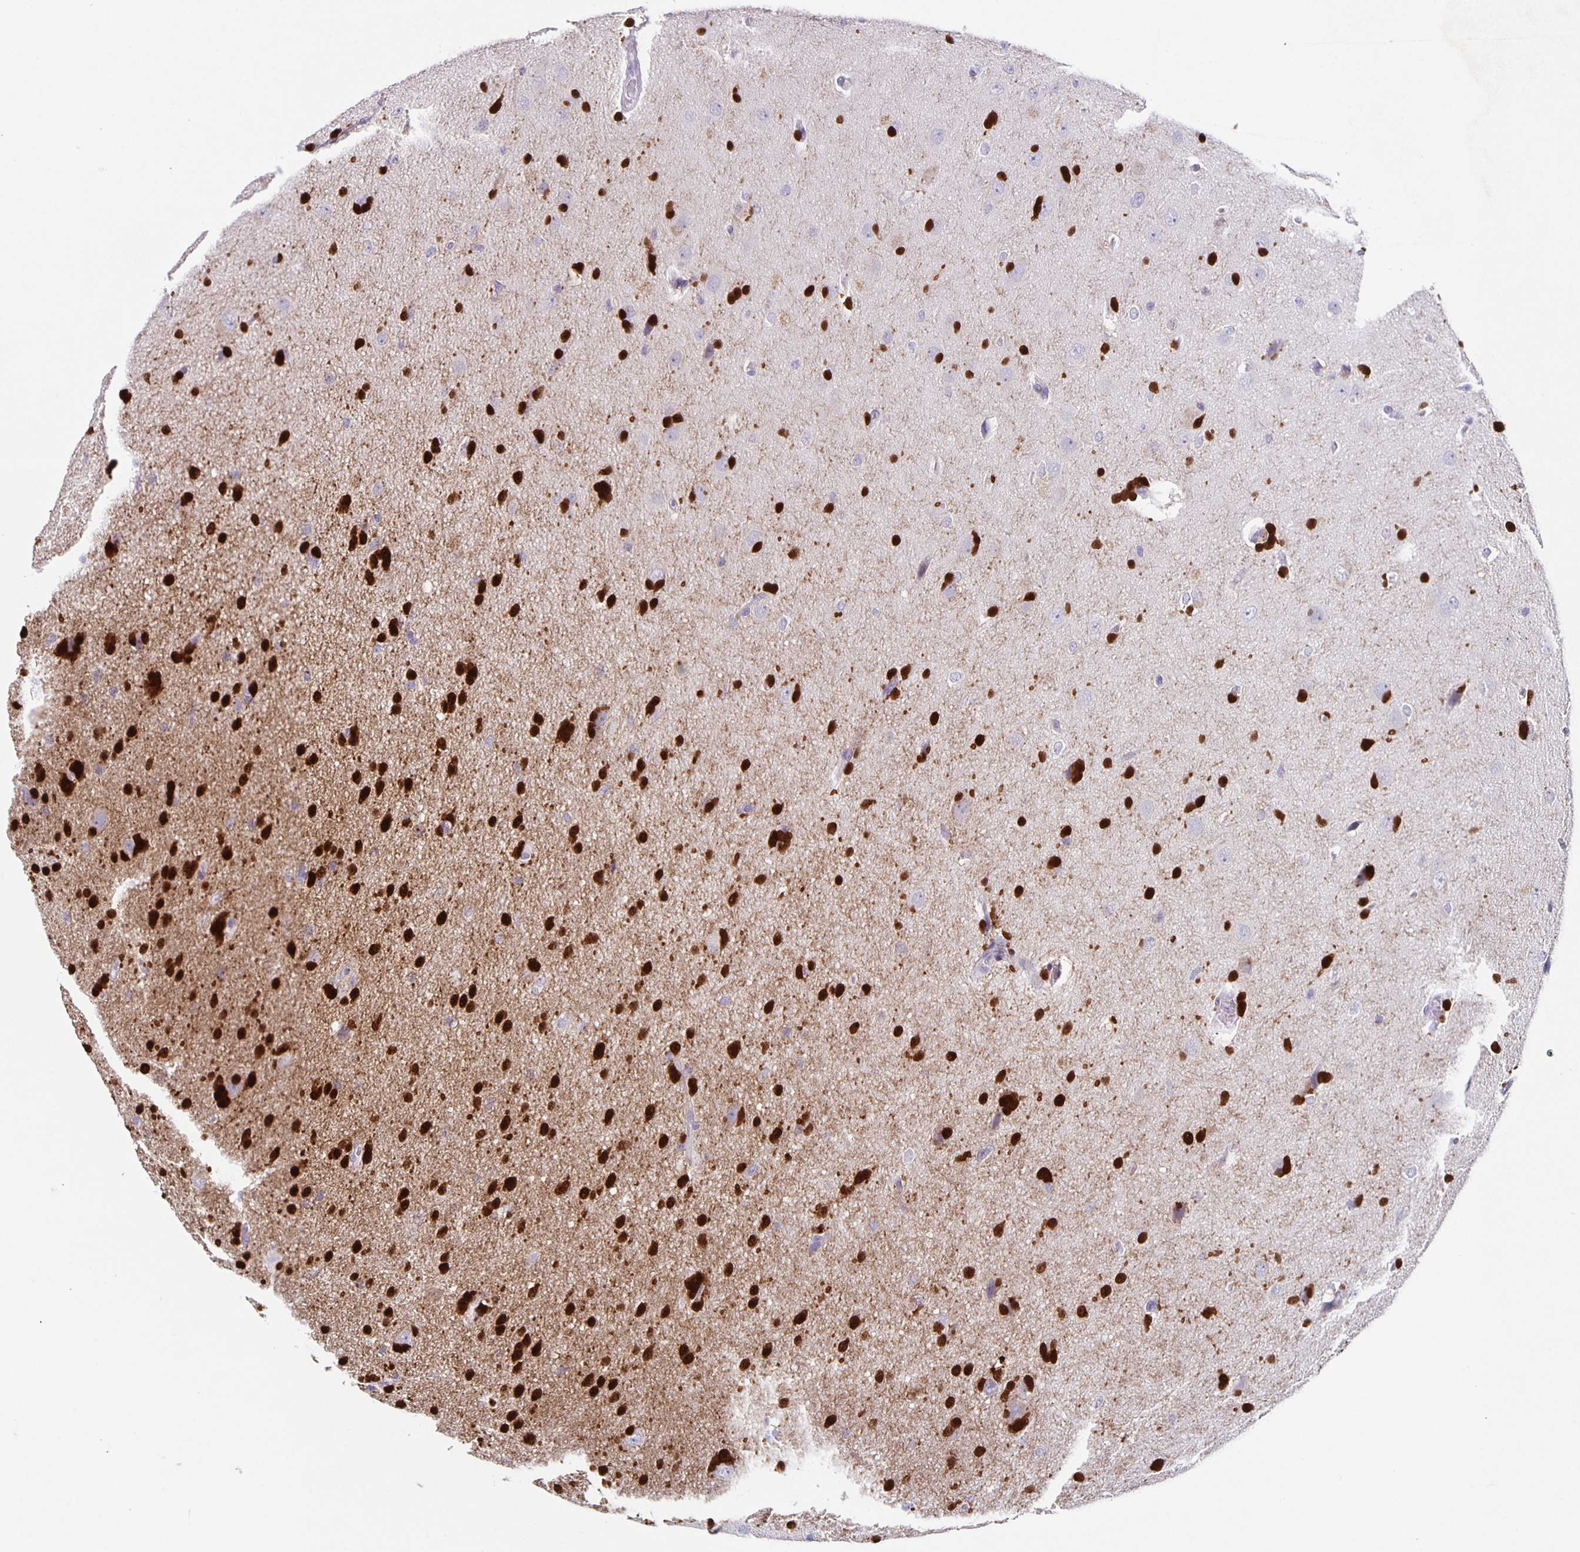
{"staining": {"intensity": "negative", "quantity": "none", "location": "none"}, "tissue": "glioma", "cell_type": "Tumor cells", "image_type": "cancer", "snomed": [{"axis": "morphology", "description": "Glioma, malignant, Low grade"}, {"axis": "topography", "description": "Brain"}], "caption": "Immunohistochemistry of low-grade glioma (malignant) demonstrates no expression in tumor cells.", "gene": "CARNS1", "patient": {"sex": "female", "age": 54}}